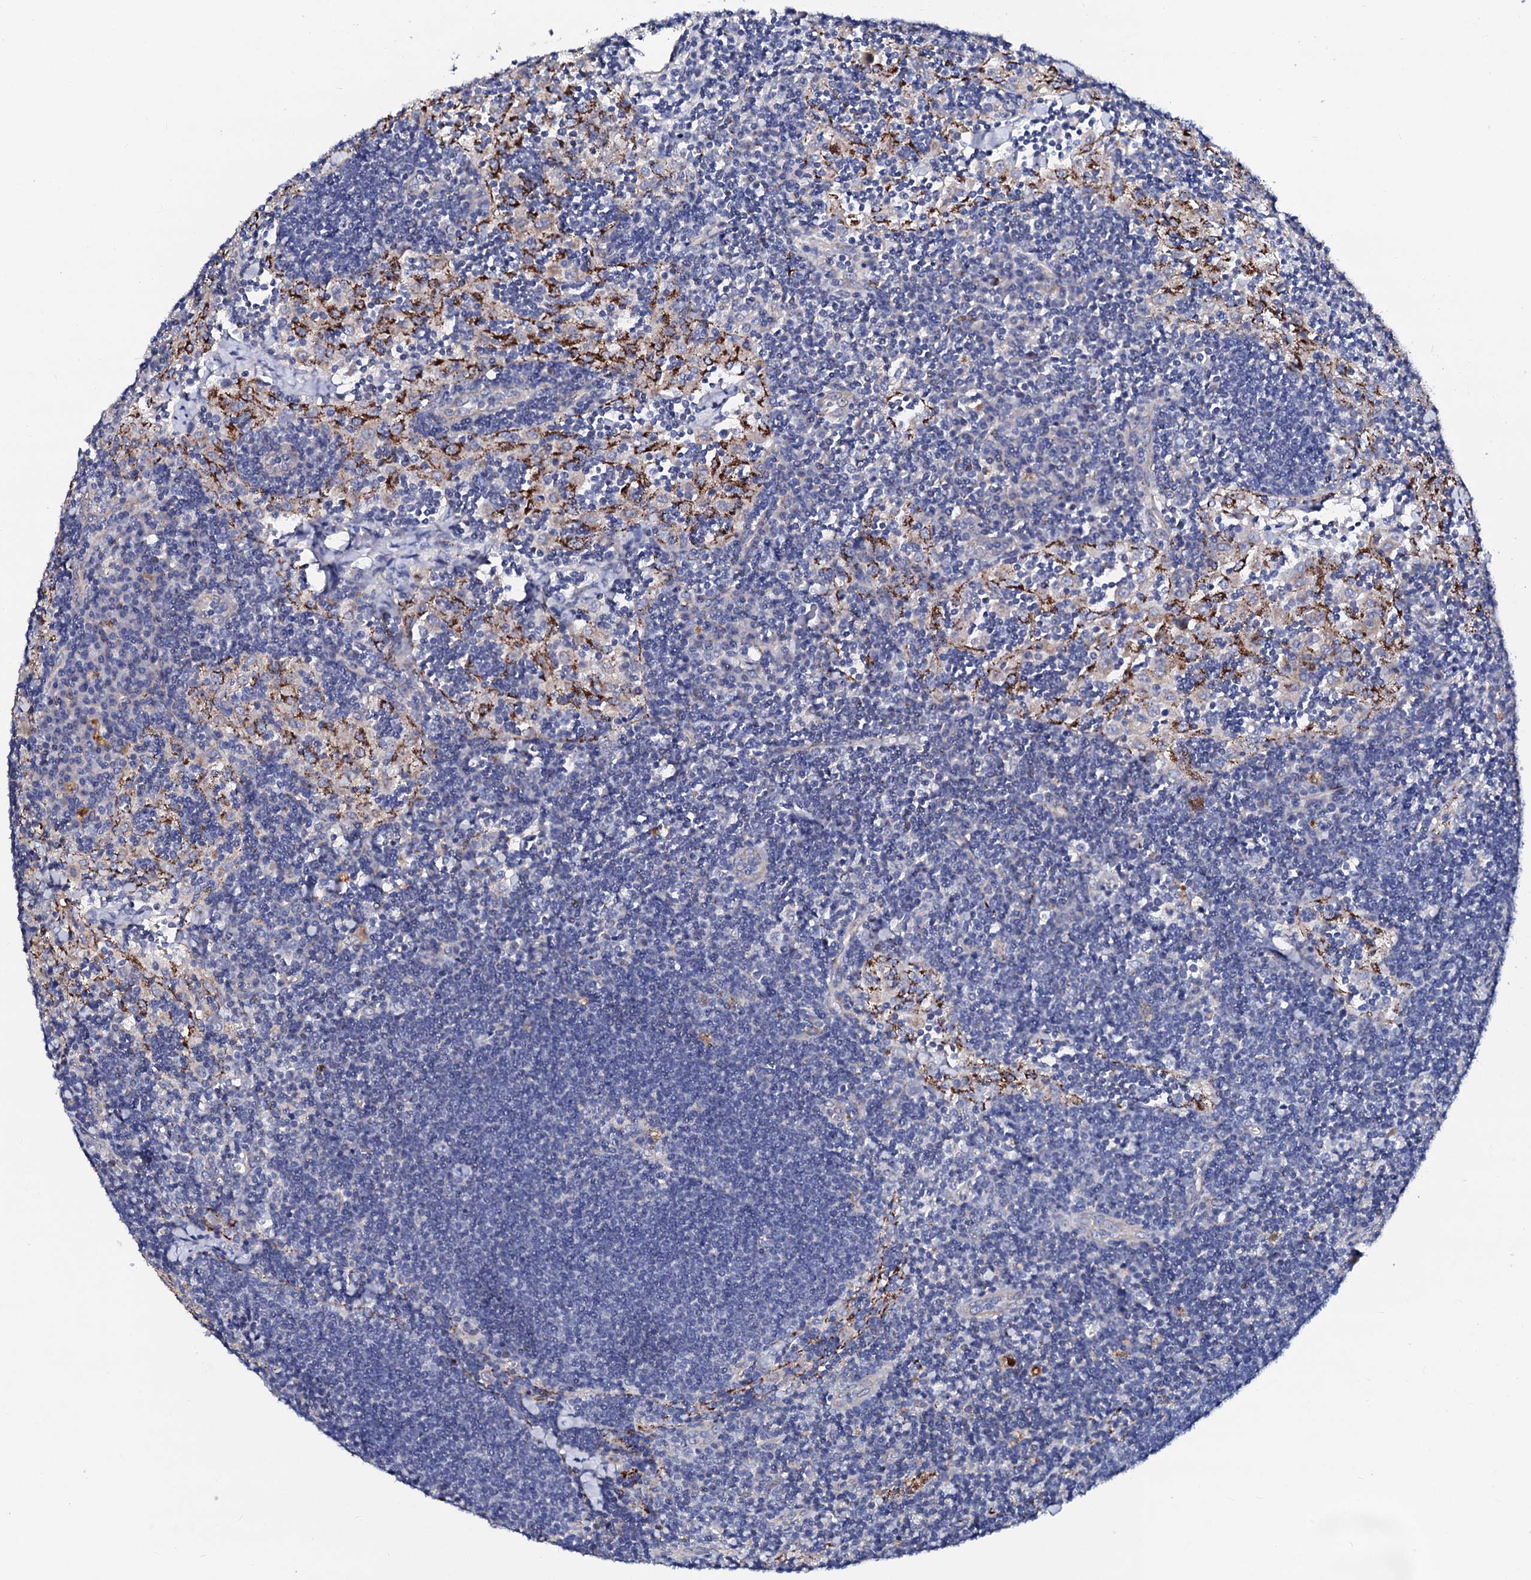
{"staining": {"intensity": "negative", "quantity": "none", "location": "none"}, "tissue": "lymph node", "cell_type": "Germinal center cells", "image_type": "normal", "snomed": [{"axis": "morphology", "description": "Normal tissue, NOS"}, {"axis": "topography", "description": "Lymph node"}], "caption": "High power microscopy histopathology image of an immunohistochemistry histopathology image of unremarkable lymph node, revealing no significant expression in germinal center cells.", "gene": "KLHL32", "patient": {"sex": "male", "age": 24}}